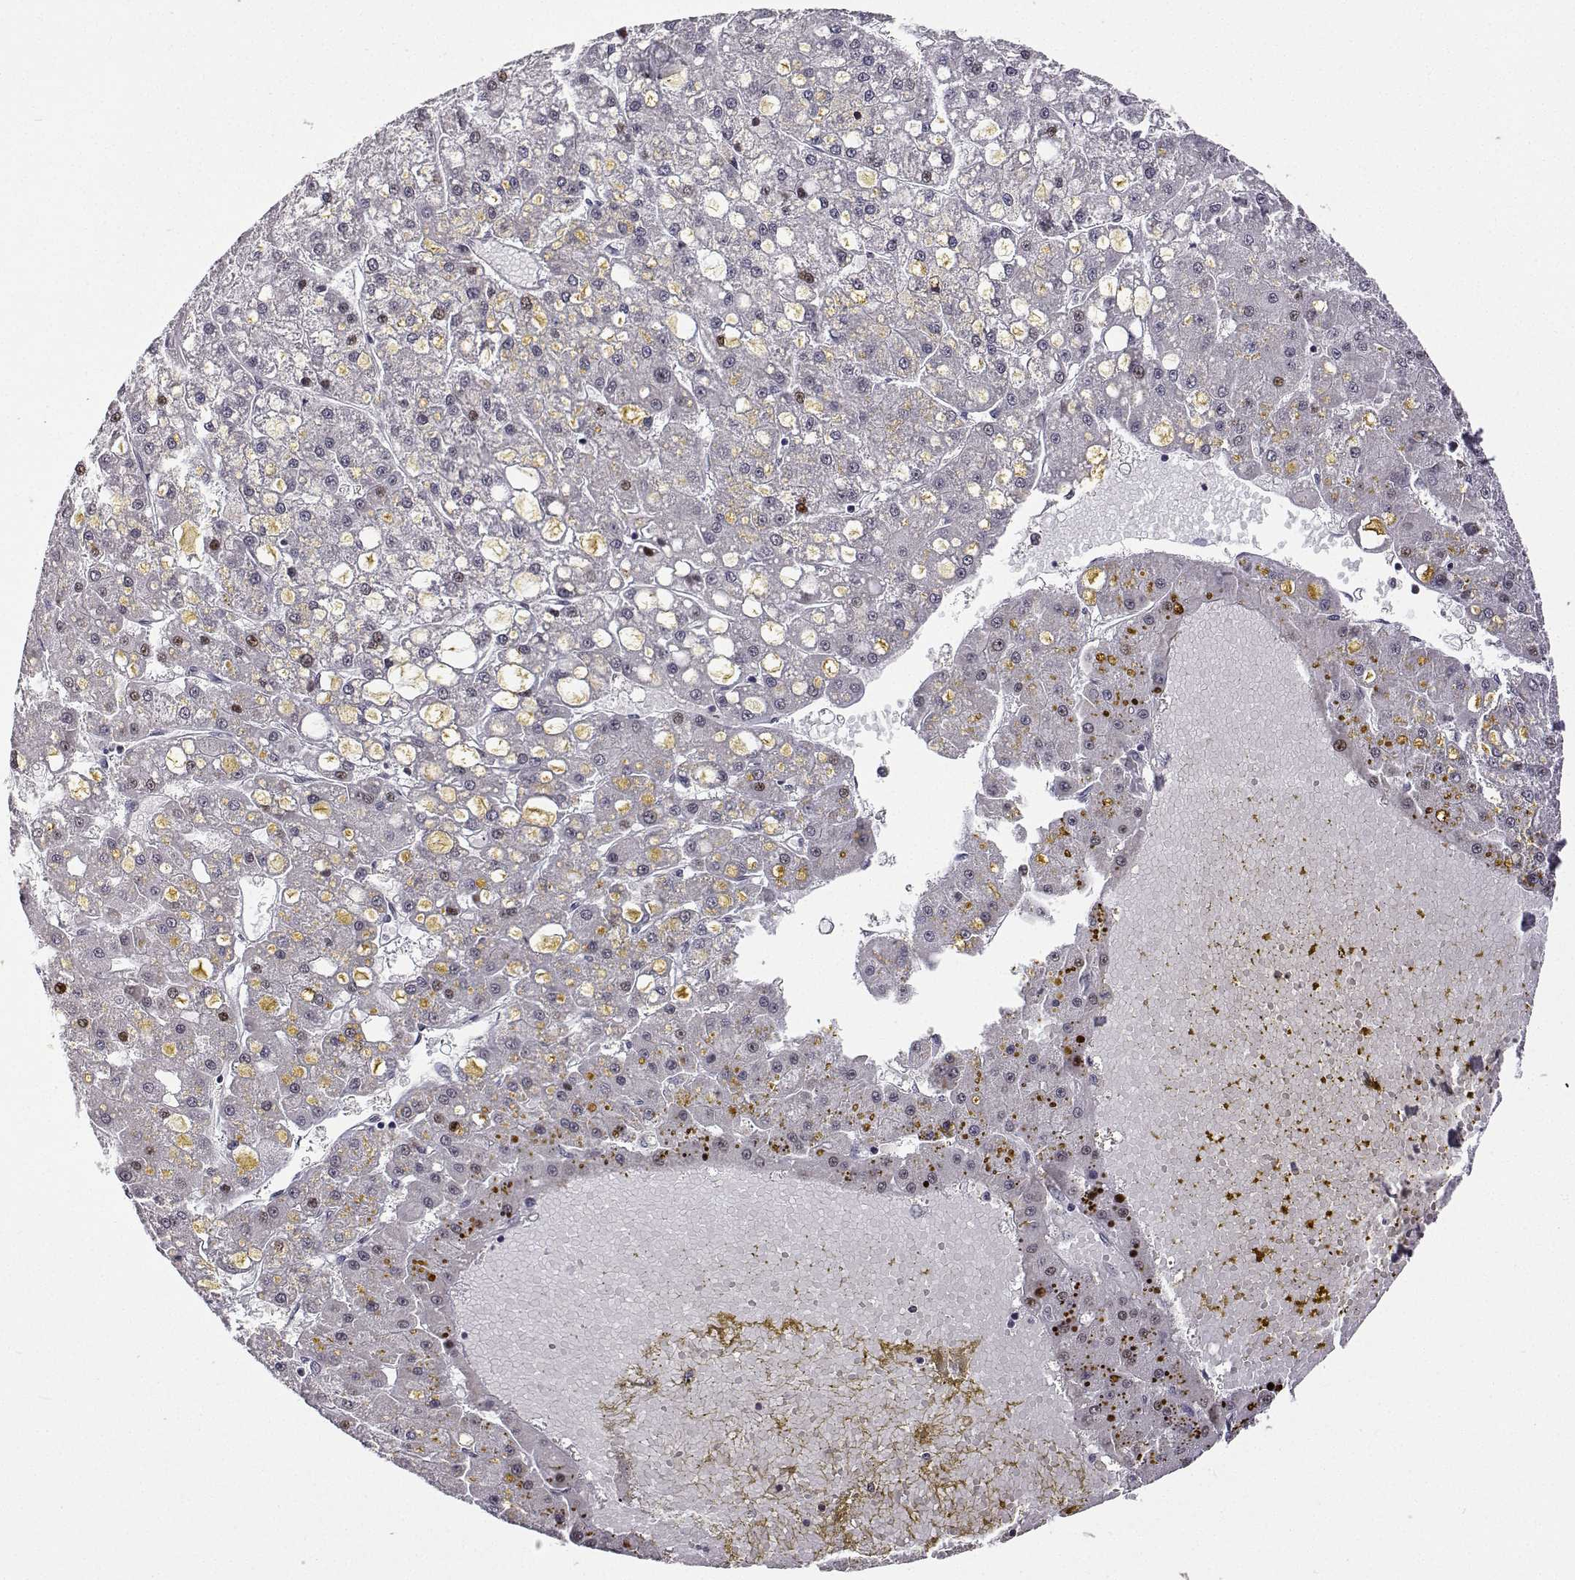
{"staining": {"intensity": "moderate", "quantity": "<25%", "location": "nuclear"}, "tissue": "liver cancer", "cell_type": "Tumor cells", "image_type": "cancer", "snomed": [{"axis": "morphology", "description": "Carcinoma, Hepatocellular, NOS"}, {"axis": "topography", "description": "Liver"}], "caption": "Immunohistochemical staining of human liver hepatocellular carcinoma shows low levels of moderate nuclear protein staining in about <25% of tumor cells.", "gene": "PHGDH", "patient": {"sex": "male", "age": 67}}